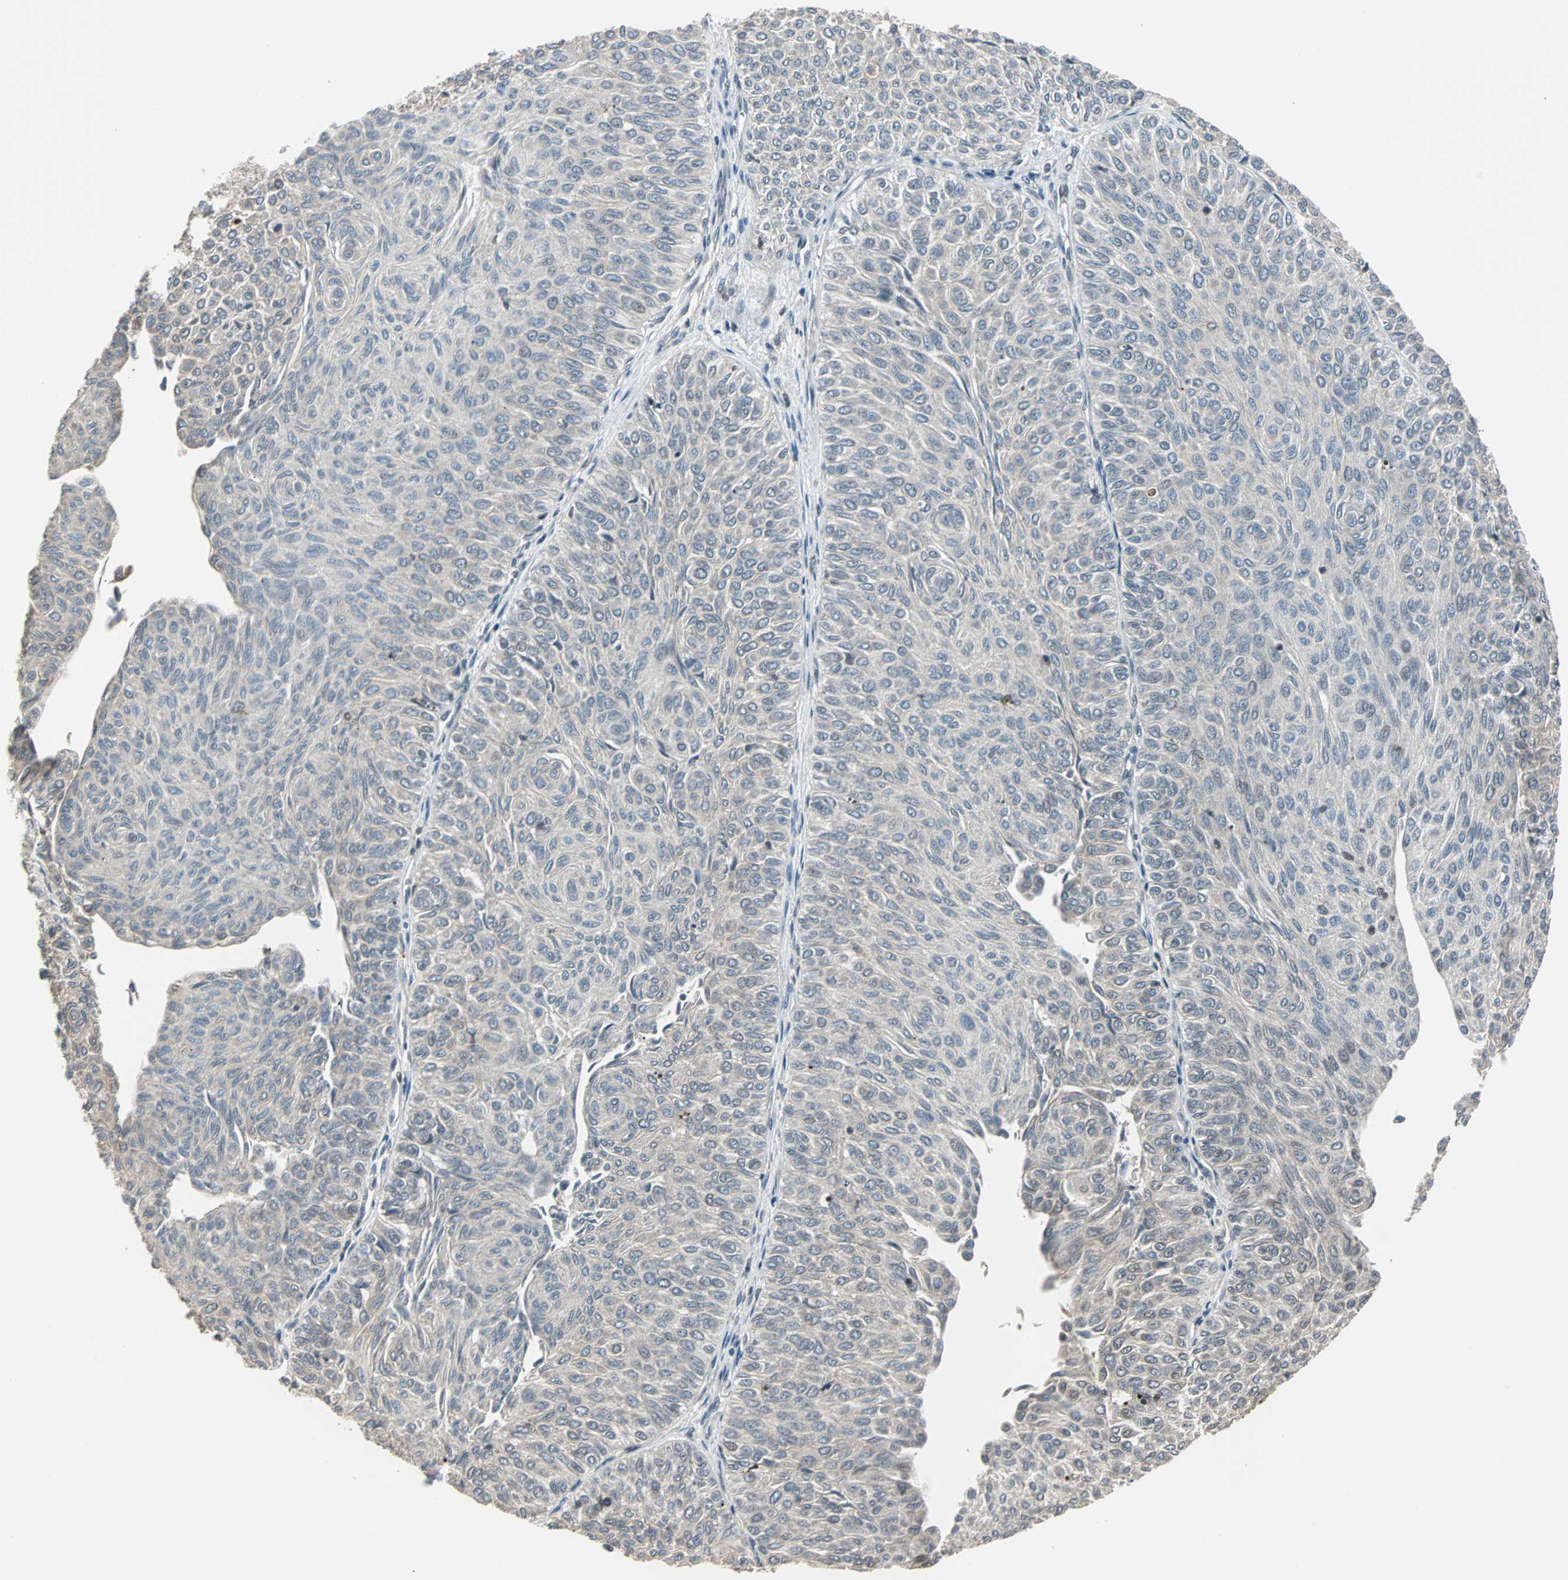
{"staining": {"intensity": "moderate", "quantity": "<25%", "location": "nuclear"}, "tissue": "urothelial cancer", "cell_type": "Tumor cells", "image_type": "cancer", "snomed": [{"axis": "morphology", "description": "Urothelial carcinoma, Low grade"}, {"axis": "topography", "description": "Urinary bladder"}], "caption": "Protein analysis of low-grade urothelial carcinoma tissue shows moderate nuclear positivity in about <25% of tumor cells.", "gene": "TERF2IP", "patient": {"sex": "male", "age": 78}}